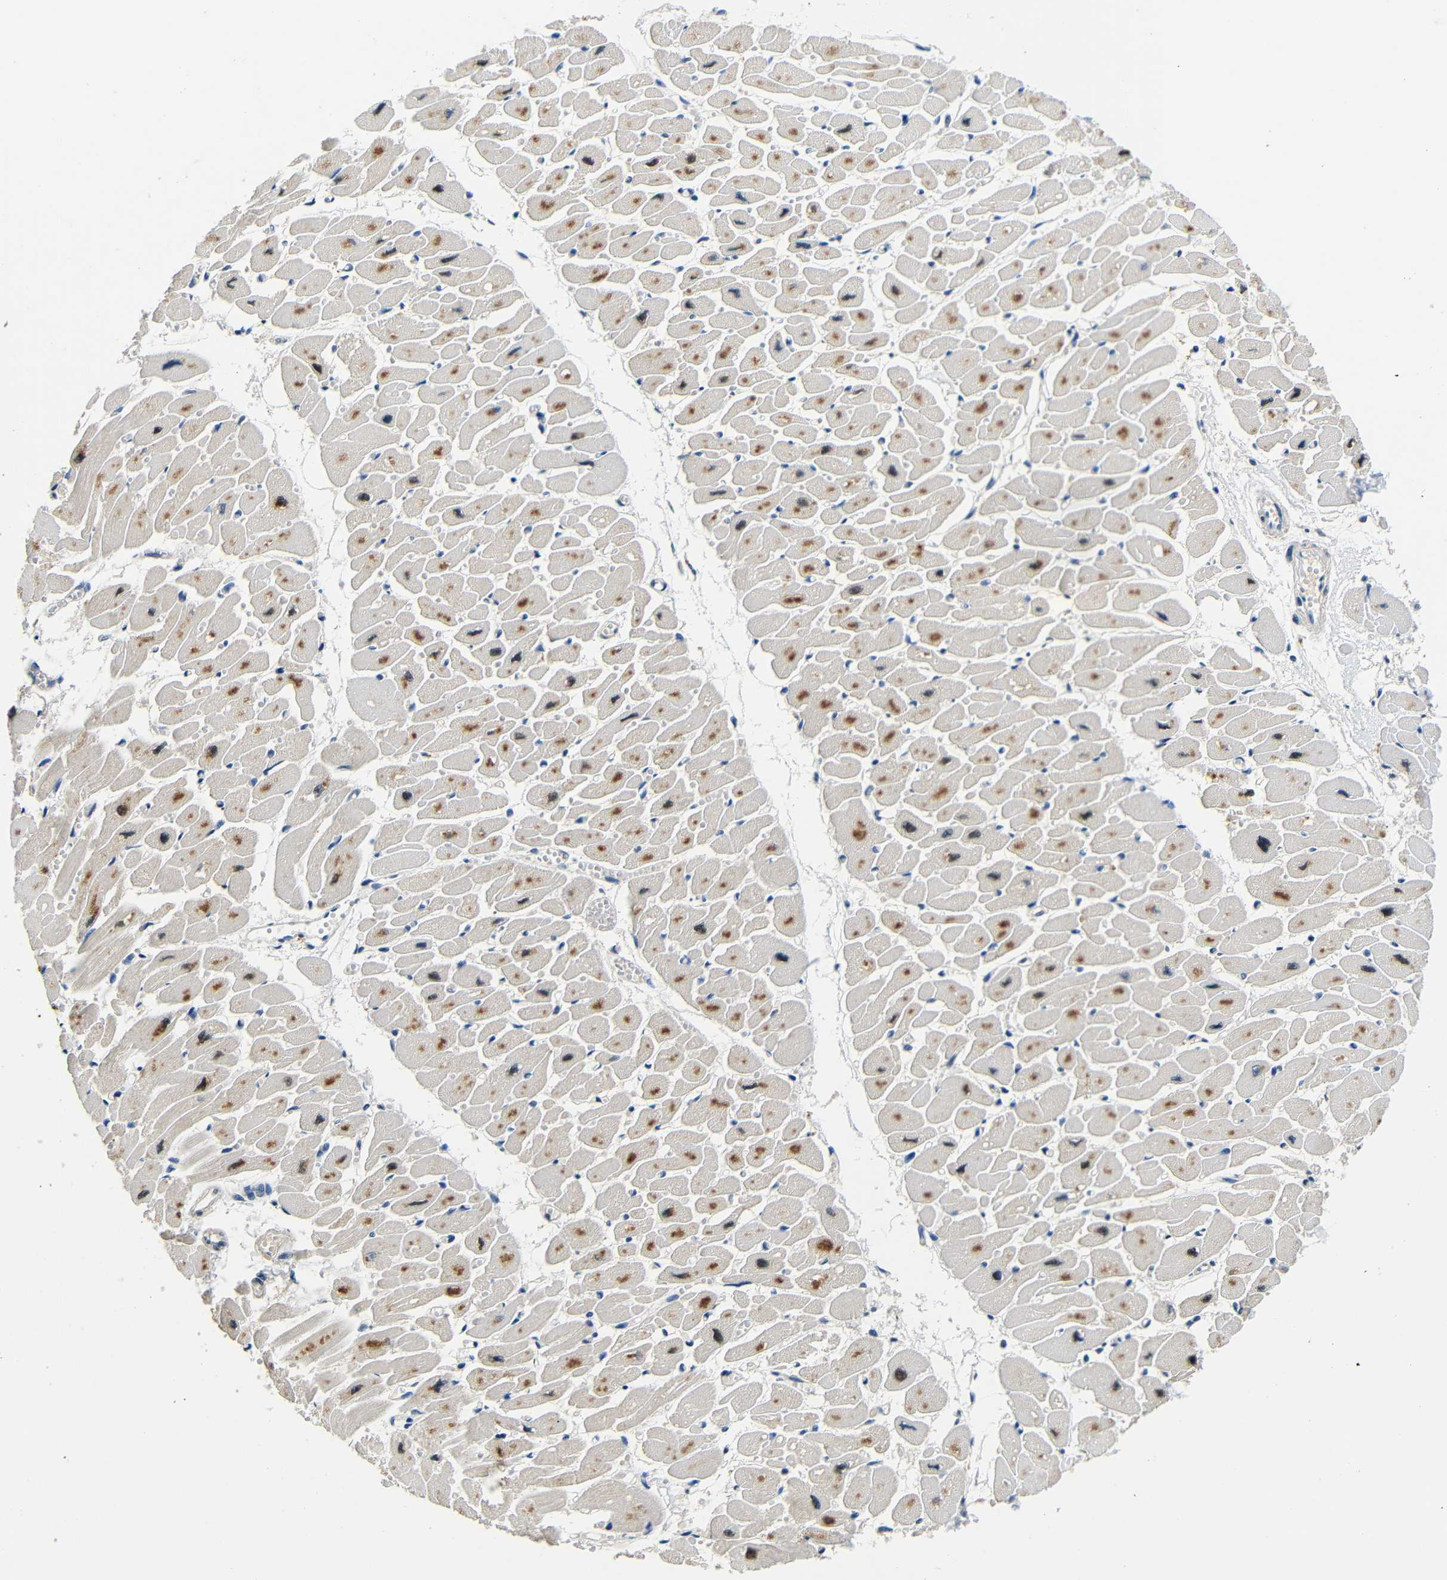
{"staining": {"intensity": "moderate", "quantity": "<25%", "location": "cytoplasmic/membranous"}, "tissue": "heart muscle", "cell_type": "Cardiomyocytes", "image_type": "normal", "snomed": [{"axis": "morphology", "description": "Normal tissue, NOS"}, {"axis": "topography", "description": "Heart"}], "caption": "Immunohistochemistry of normal human heart muscle shows low levels of moderate cytoplasmic/membranous positivity in about <25% of cardiomyocytes.", "gene": "ADAP1", "patient": {"sex": "female", "age": 54}}